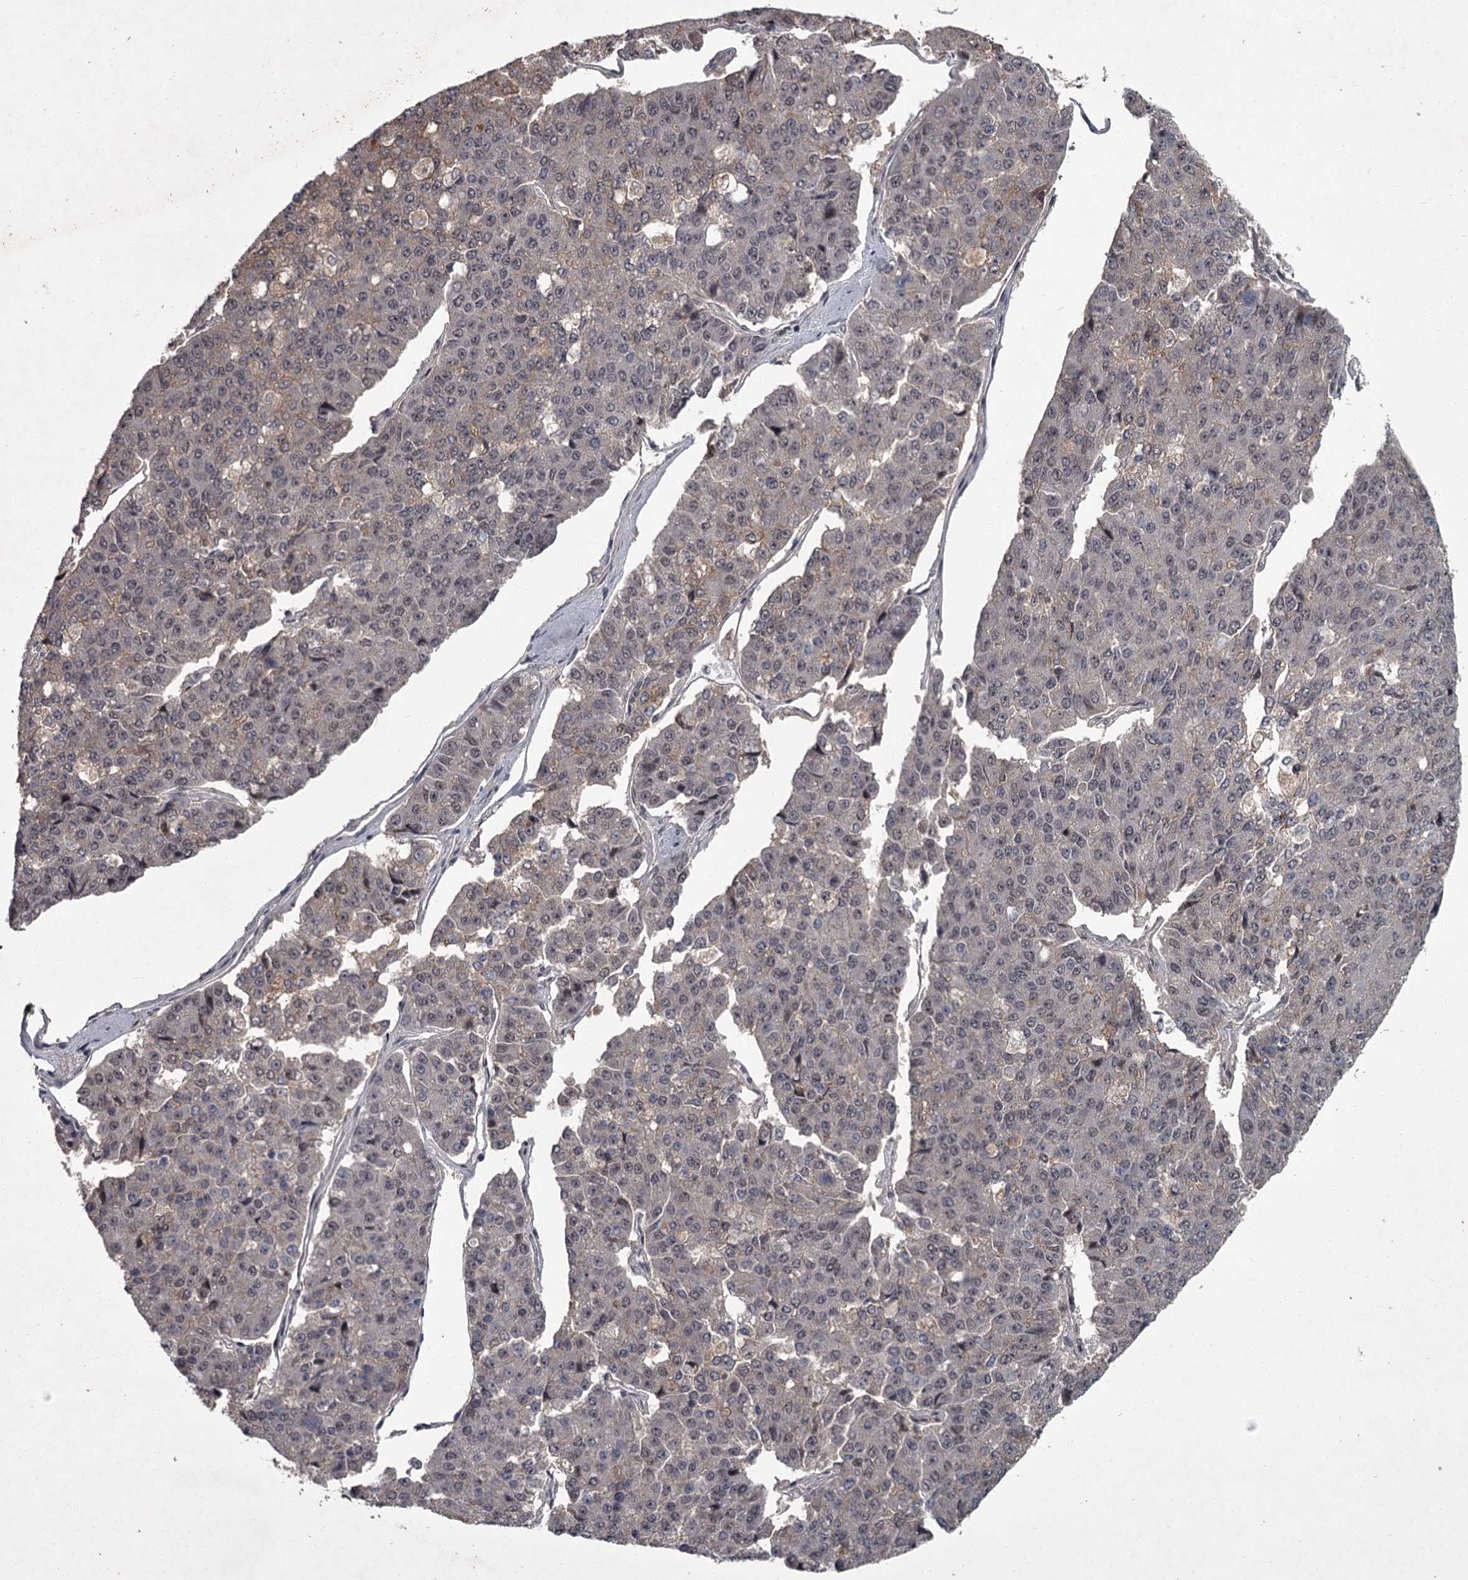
{"staining": {"intensity": "weak", "quantity": "<25%", "location": "nuclear"}, "tissue": "pancreatic cancer", "cell_type": "Tumor cells", "image_type": "cancer", "snomed": [{"axis": "morphology", "description": "Adenocarcinoma, NOS"}, {"axis": "topography", "description": "Pancreas"}], "caption": "Pancreatic adenocarcinoma was stained to show a protein in brown. There is no significant staining in tumor cells. Brightfield microscopy of IHC stained with DAB (3,3'-diaminobenzidine) (brown) and hematoxylin (blue), captured at high magnification.", "gene": "FLVCR2", "patient": {"sex": "male", "age": 50}}